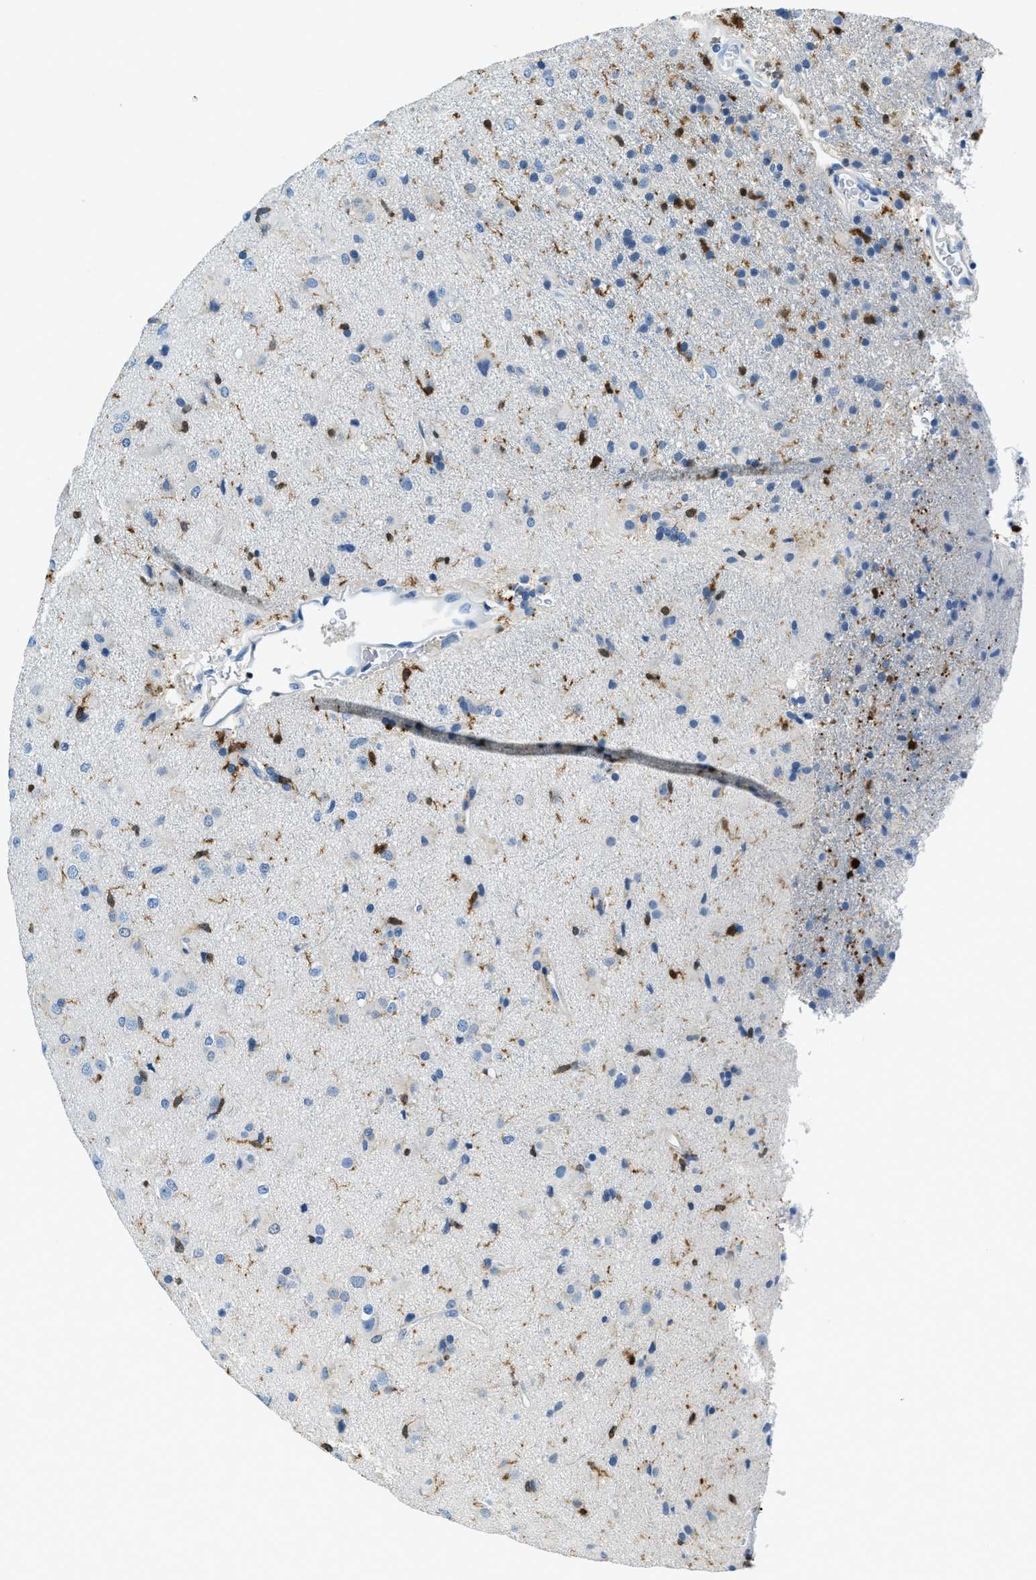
{"staining": {"intensity": "negative", "quantity": "none", "location": "none"}, "tissue": "glioma", "cell_type": "Tumor cells", "image_type": "cancer", "snomed": [{"axis": "morphology", "description": "Glioma, malignant, Low grade"}, {"axis": "topography", "description": "Brain"}], "caption": "Histopathology image shows no significant protein staining in tumor cells of malignant glioma (low-grade).", "gene": "CAPG", "patient": {"sex": "male", "age": 65}}